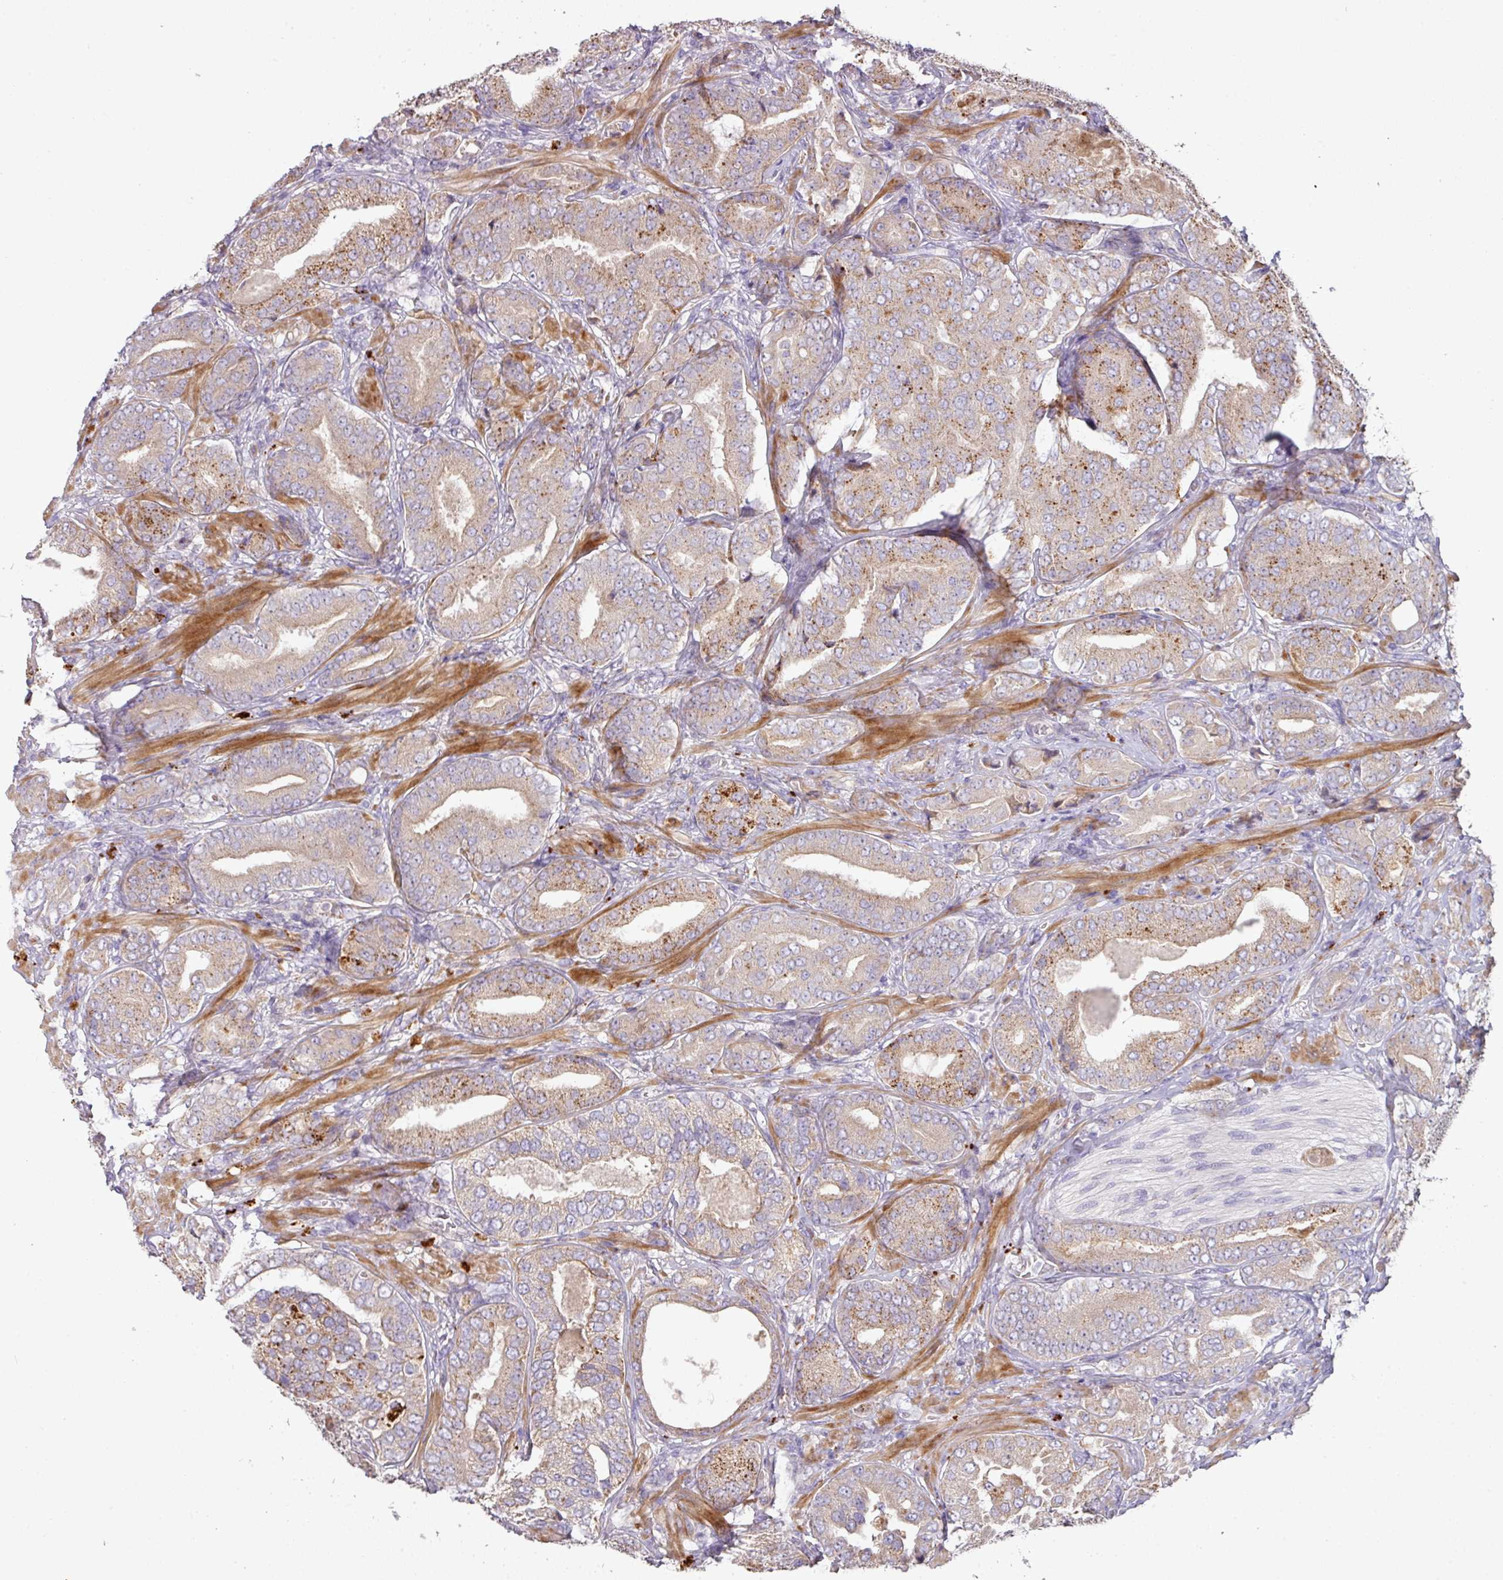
{"staining": {"intensity": "moderate", "quantity": "<25%", "location": "cytoplasmic/membranous"}, "tissue": "prostate cancer", "cell_type": "Tumor cells", "image_type": "cancer", "snomed": [{"axis": "morphology", "description": "Adenocarcinoma, High grade"}, {"axis": "topography", "description": "Prostate"}], "caption": "Tumor cells display low levels of moderate cytoplasmic/membranous expression in approximately <25% of cells in prostate adenocarcinoma (high-grade).", "gene": "ZNF266", "patient": {"sex": "male", "age": 63}}